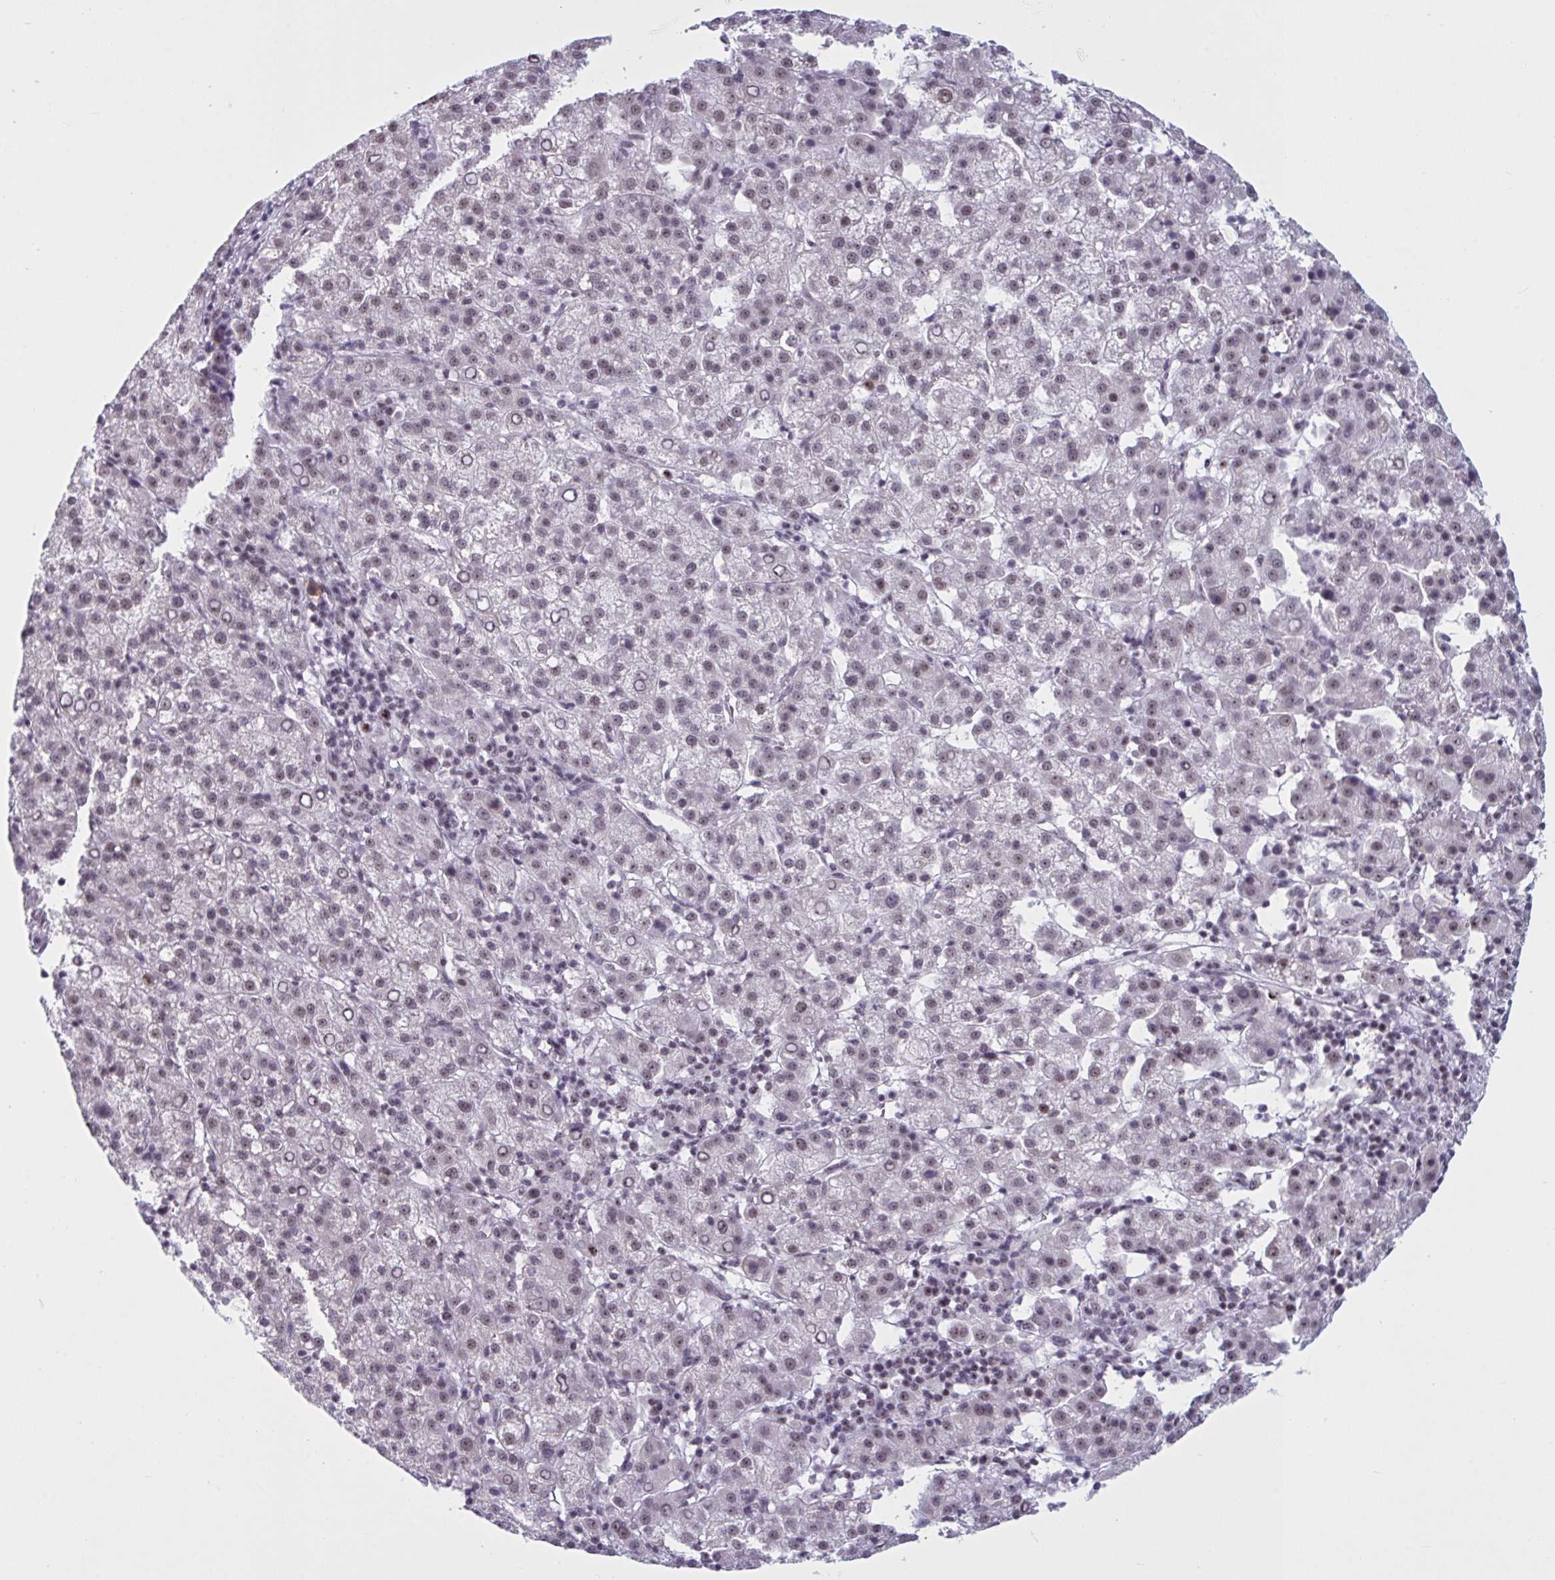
{"staining": {"intensity": "weak", "quantity": ">75%", "location": "nuclear"}, "tissue": "liver cancer", "cell_type": "Tumor cells", "image_type": "cancer", "snomed": [{"axis": "morphology", "description": "Carcinoma, Hepatocellular, NOS"}, {"axis": "topography", "description": "Liver"}], "caption": "Human liver cancer (hepatocellular carcinoma) stained with a brown dye reveals weak nuclear positive staining in approximately >75% of tumor cells.", "gene": "TGM6", "patient": {"sex": "female", "age": 58}}